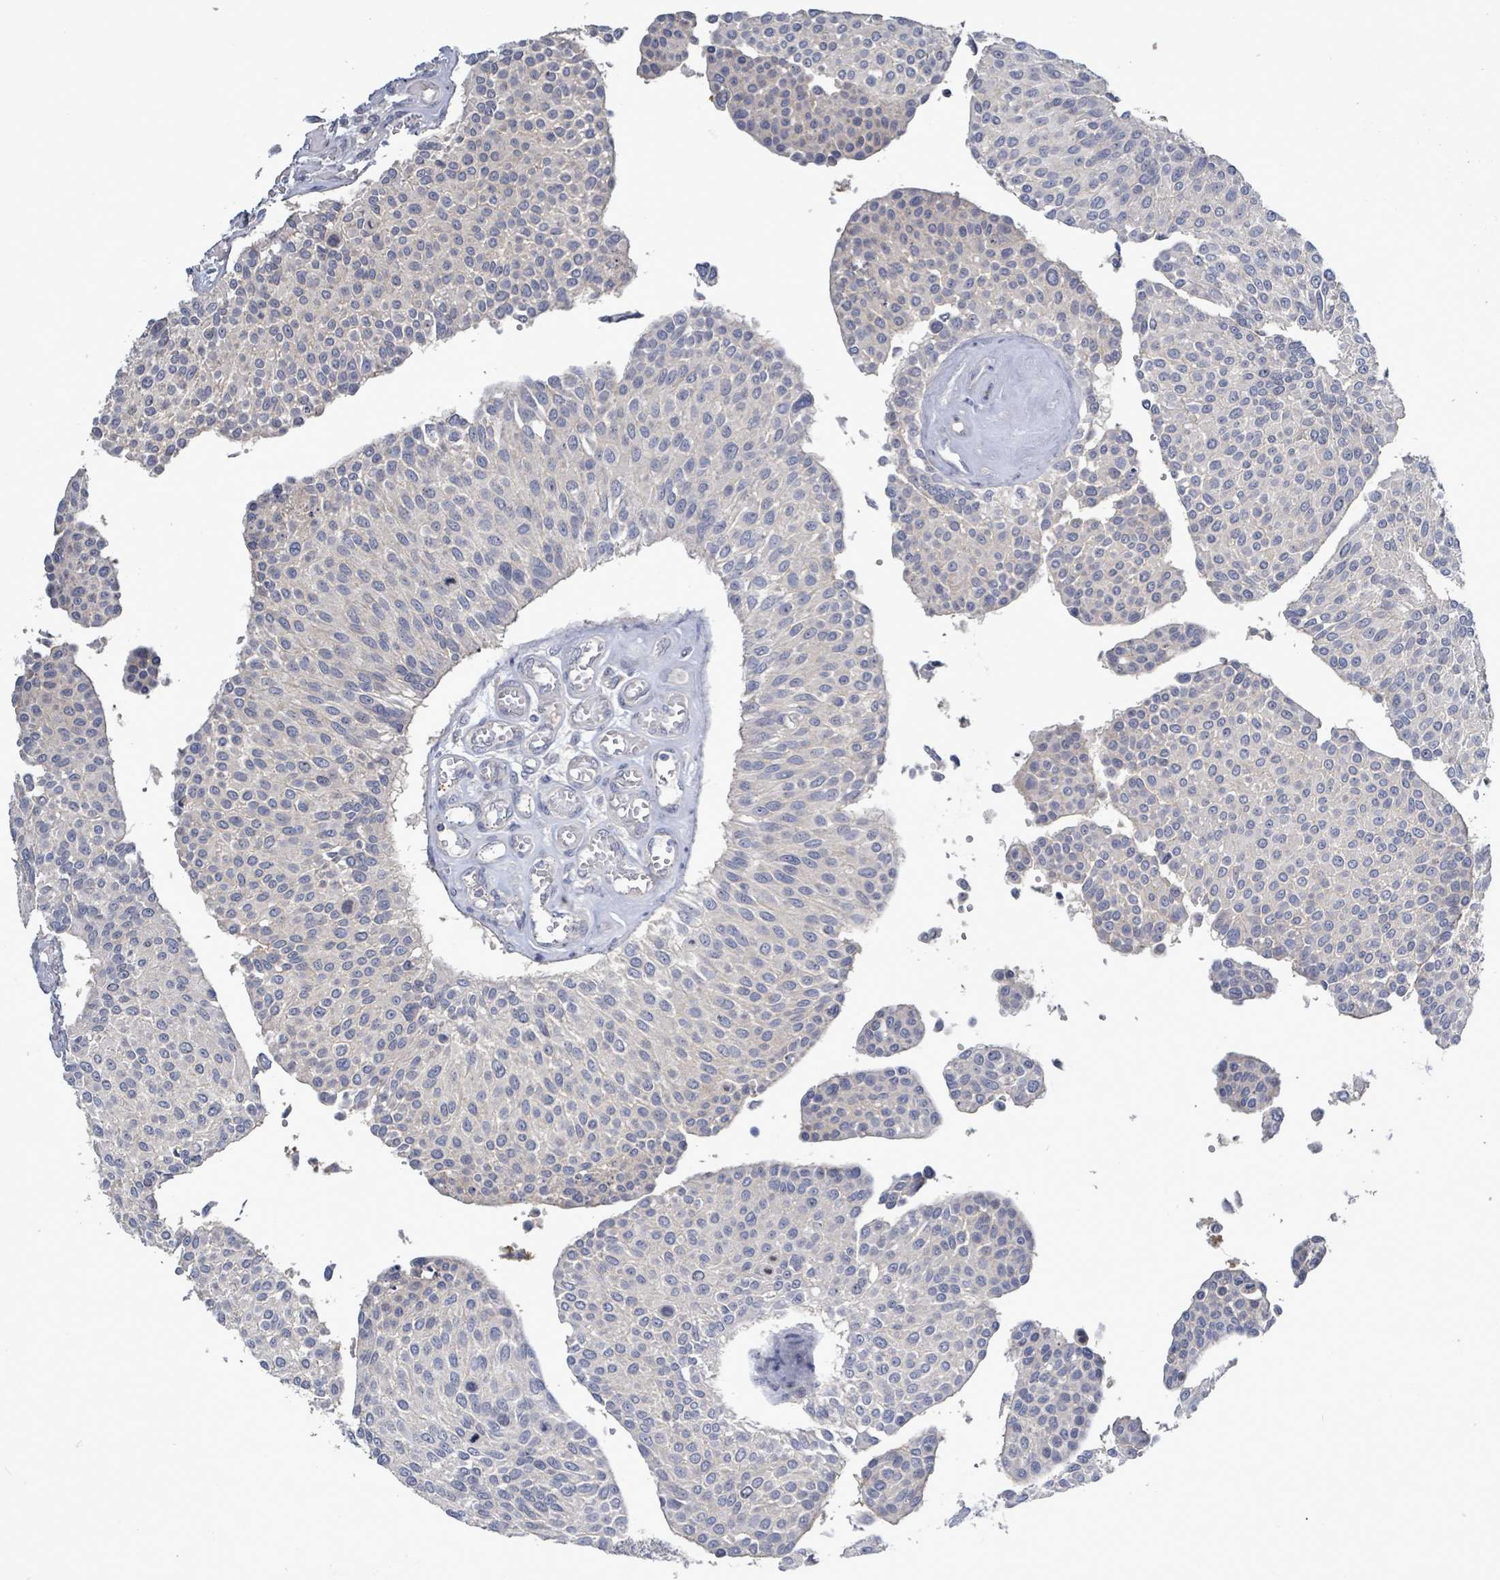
{"staining": {"intensity": "negative", "quantity": "none", "location": "none"}, "tissue": "urothelial cancer", "cell_type": "Tumor cells", "image_type": "cancer", "snomed": [{"axis": "morphology", "description": "Urothelial carcinoma, NOS"}, {"axis": "topography", "description": "Urinary bladder"}], "caption": "Urothelial cancer was stained to show a protein in brown. There is no significant expression in tumor cells. The staining is performed using DAB (3,3'-diaminobenzidine) brown chromogen with nuclei counter-stained in using hematoxylin.", "gene": "KRAS", "patient": {"sex": "male", "age": 55}}